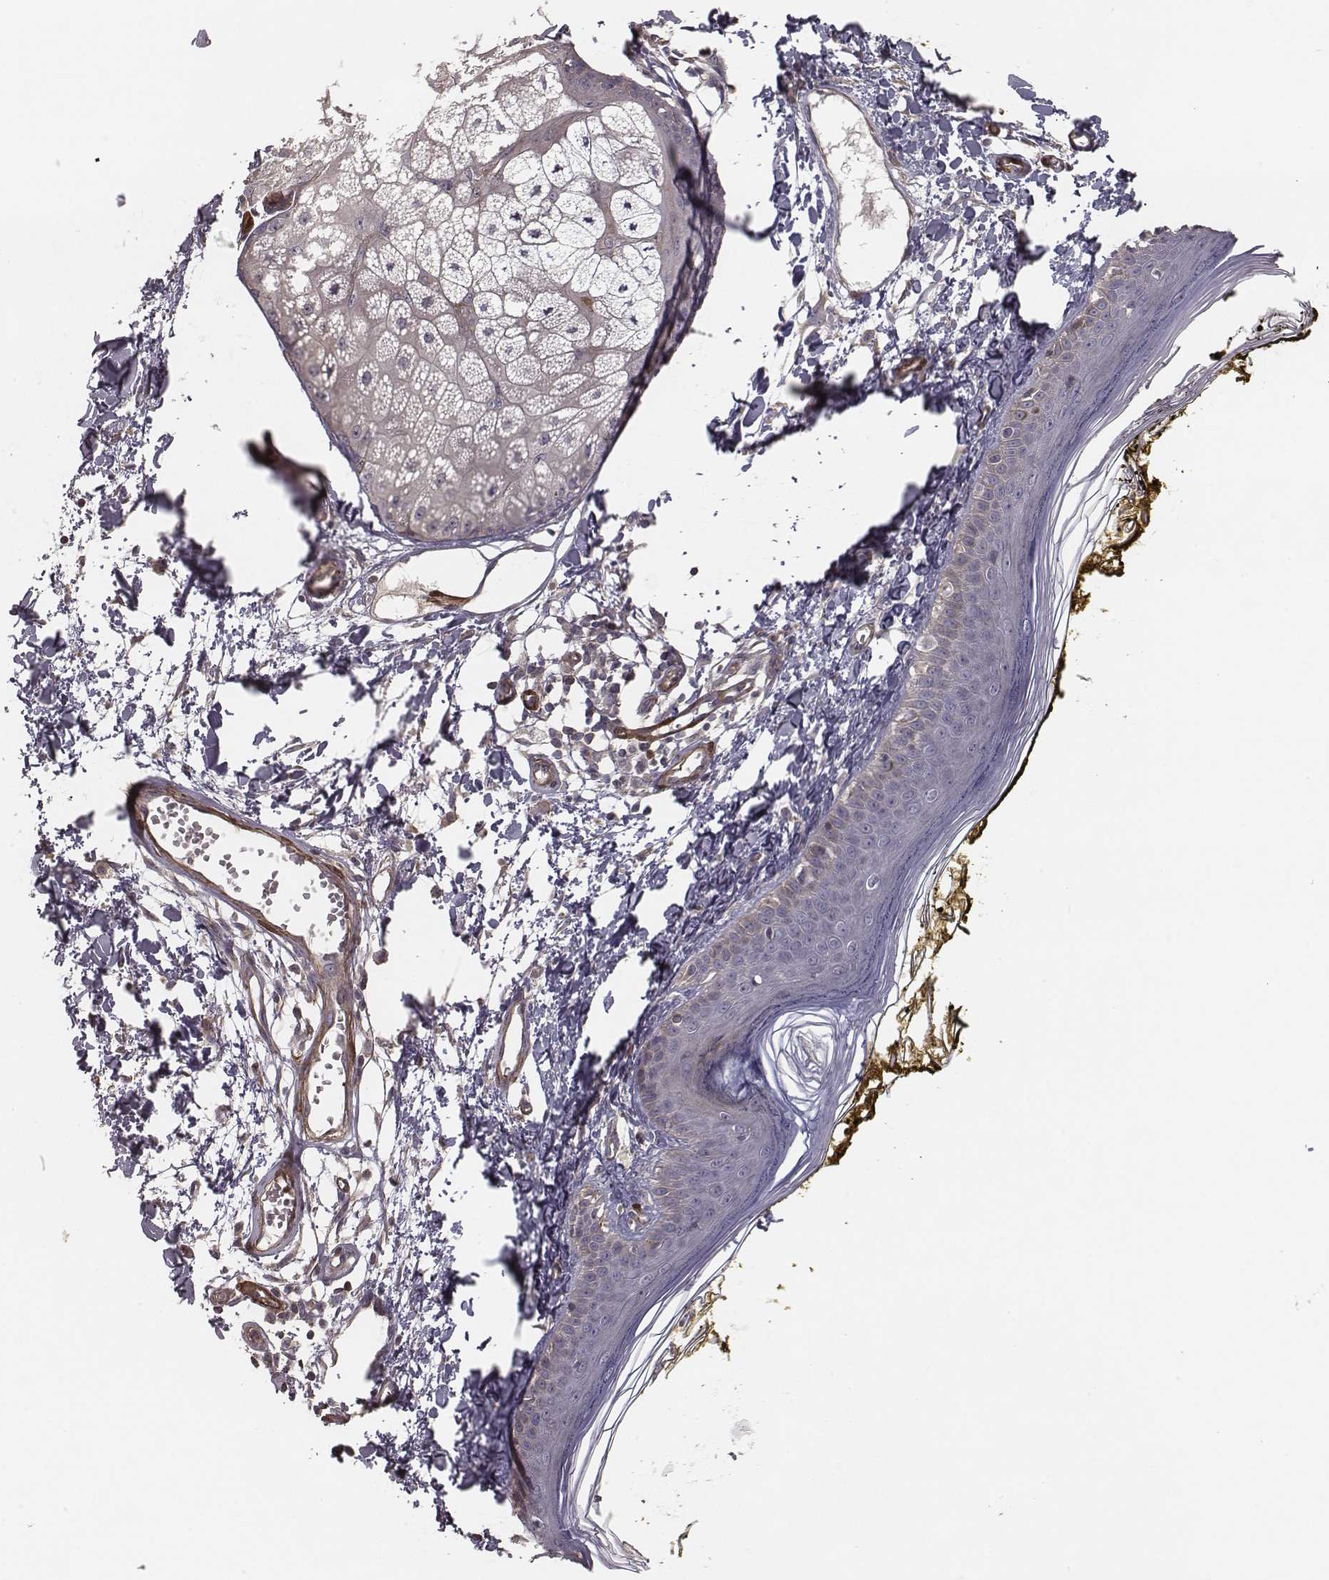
{"staining": {"intensity": "negative", "quantity": "none", "location": "none"}, "tissue": "skin", "cell_type": "Fibroblasts", "image_type": "normal", "snomed": [{"axis": "morphology", "description": "Normal tissue, NOS"}, {"axis": "topography", "description": "Skin"}], "caption": "Fibroblasts show no significant protein staining in benign skin. (DAB immunohistochemistry (IHC), high magnification).", "gene": "ISYNA1", "patient": {"sex": "male", "age": 76}}